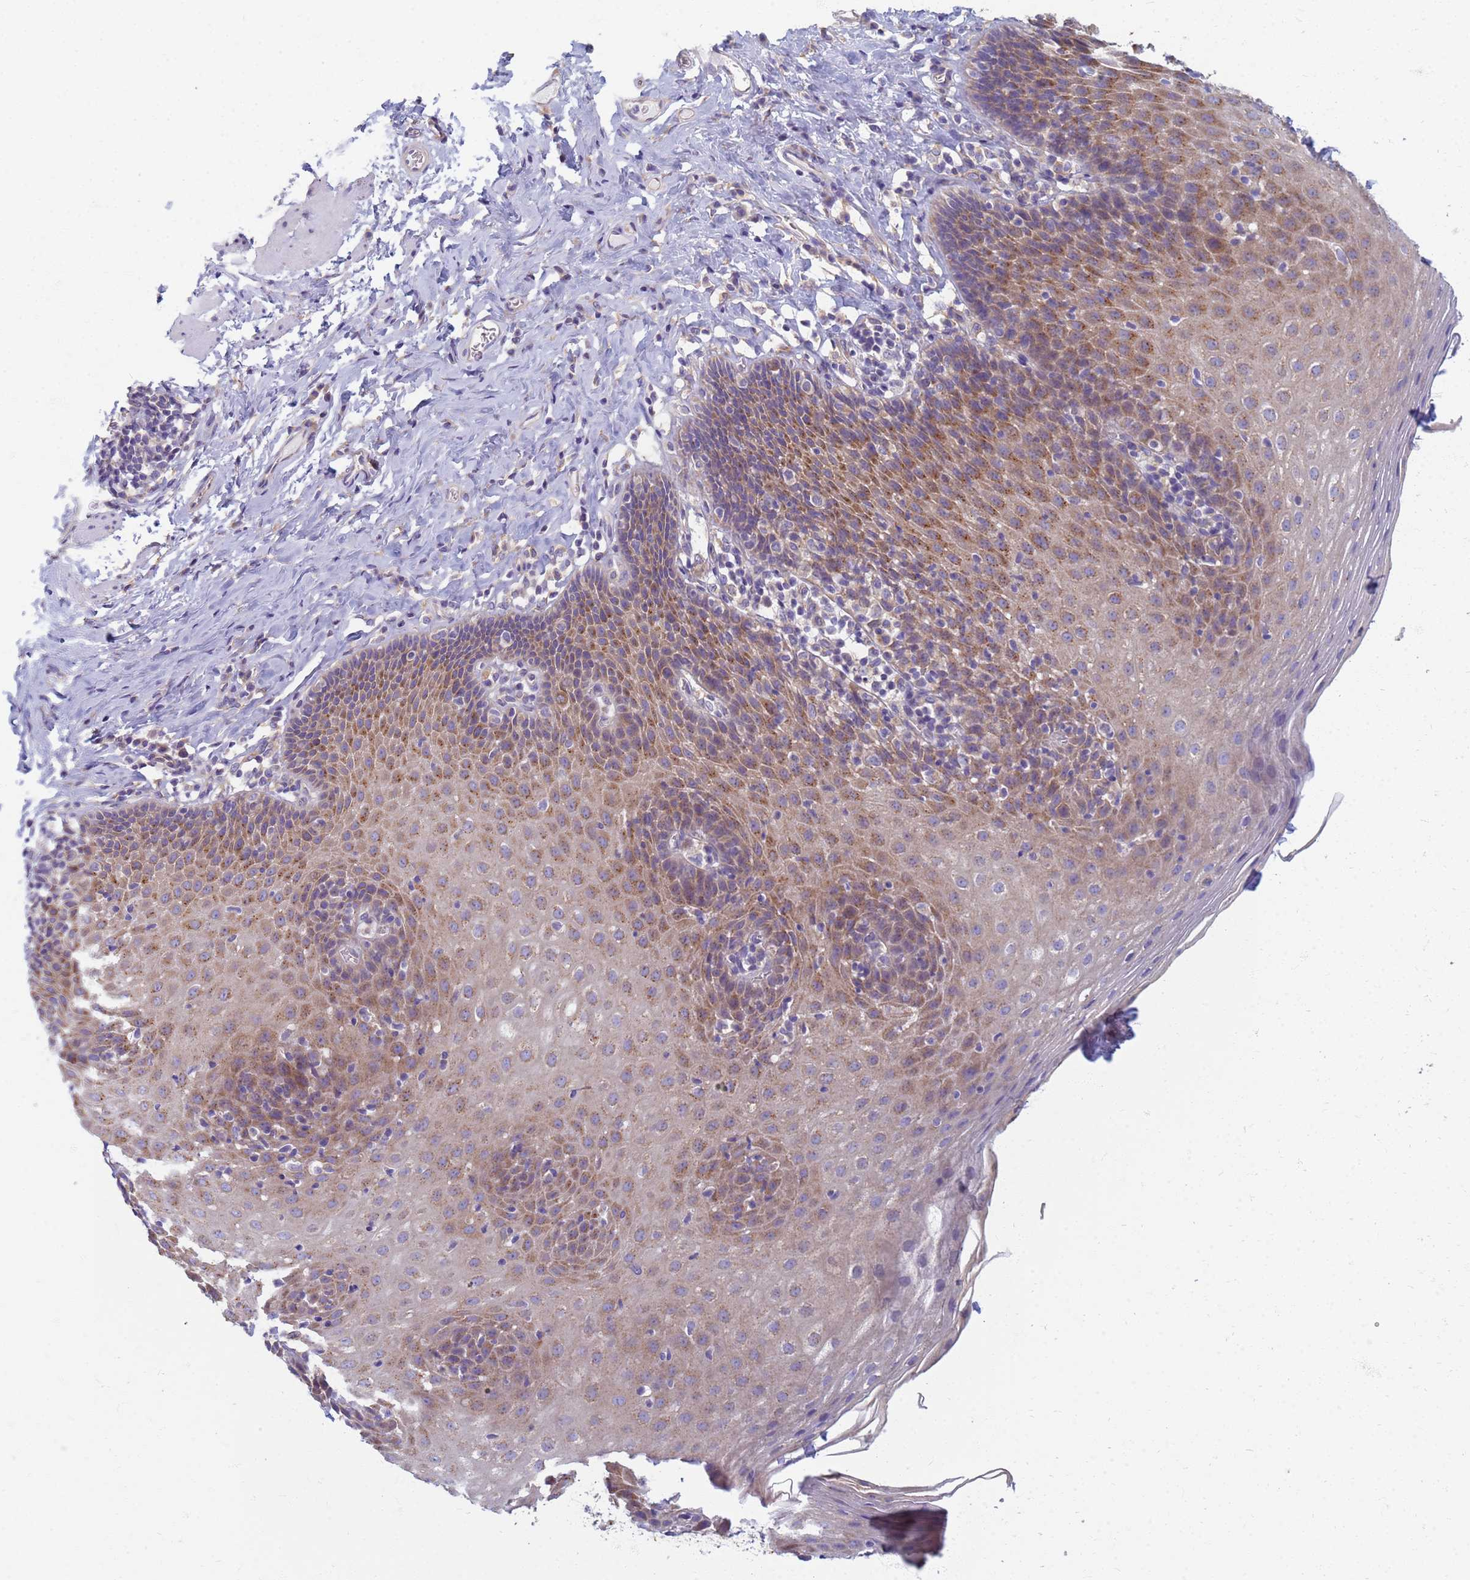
{"staining": {"intensity": "moderate", "quantity": ">75%", "location": "cytoplasmic/membranous"}, "tissue": "esophagus", "cell_type": "Squamous epithelial cells", "image_type": "normal", "snomed": [{"axis": "morphology", "description": "Normal tissue, NOS"}, {"axis": "topography", "description": "Esophagus"}], "caption": "The photomicrograph demonstrates a brown stain indicating the presence of a protein in the cytoplasmic/membranous of squamous epithelial cells in esophagus.", "gene": "EEA1", "patient": {"sex": "female", "age": 61}}